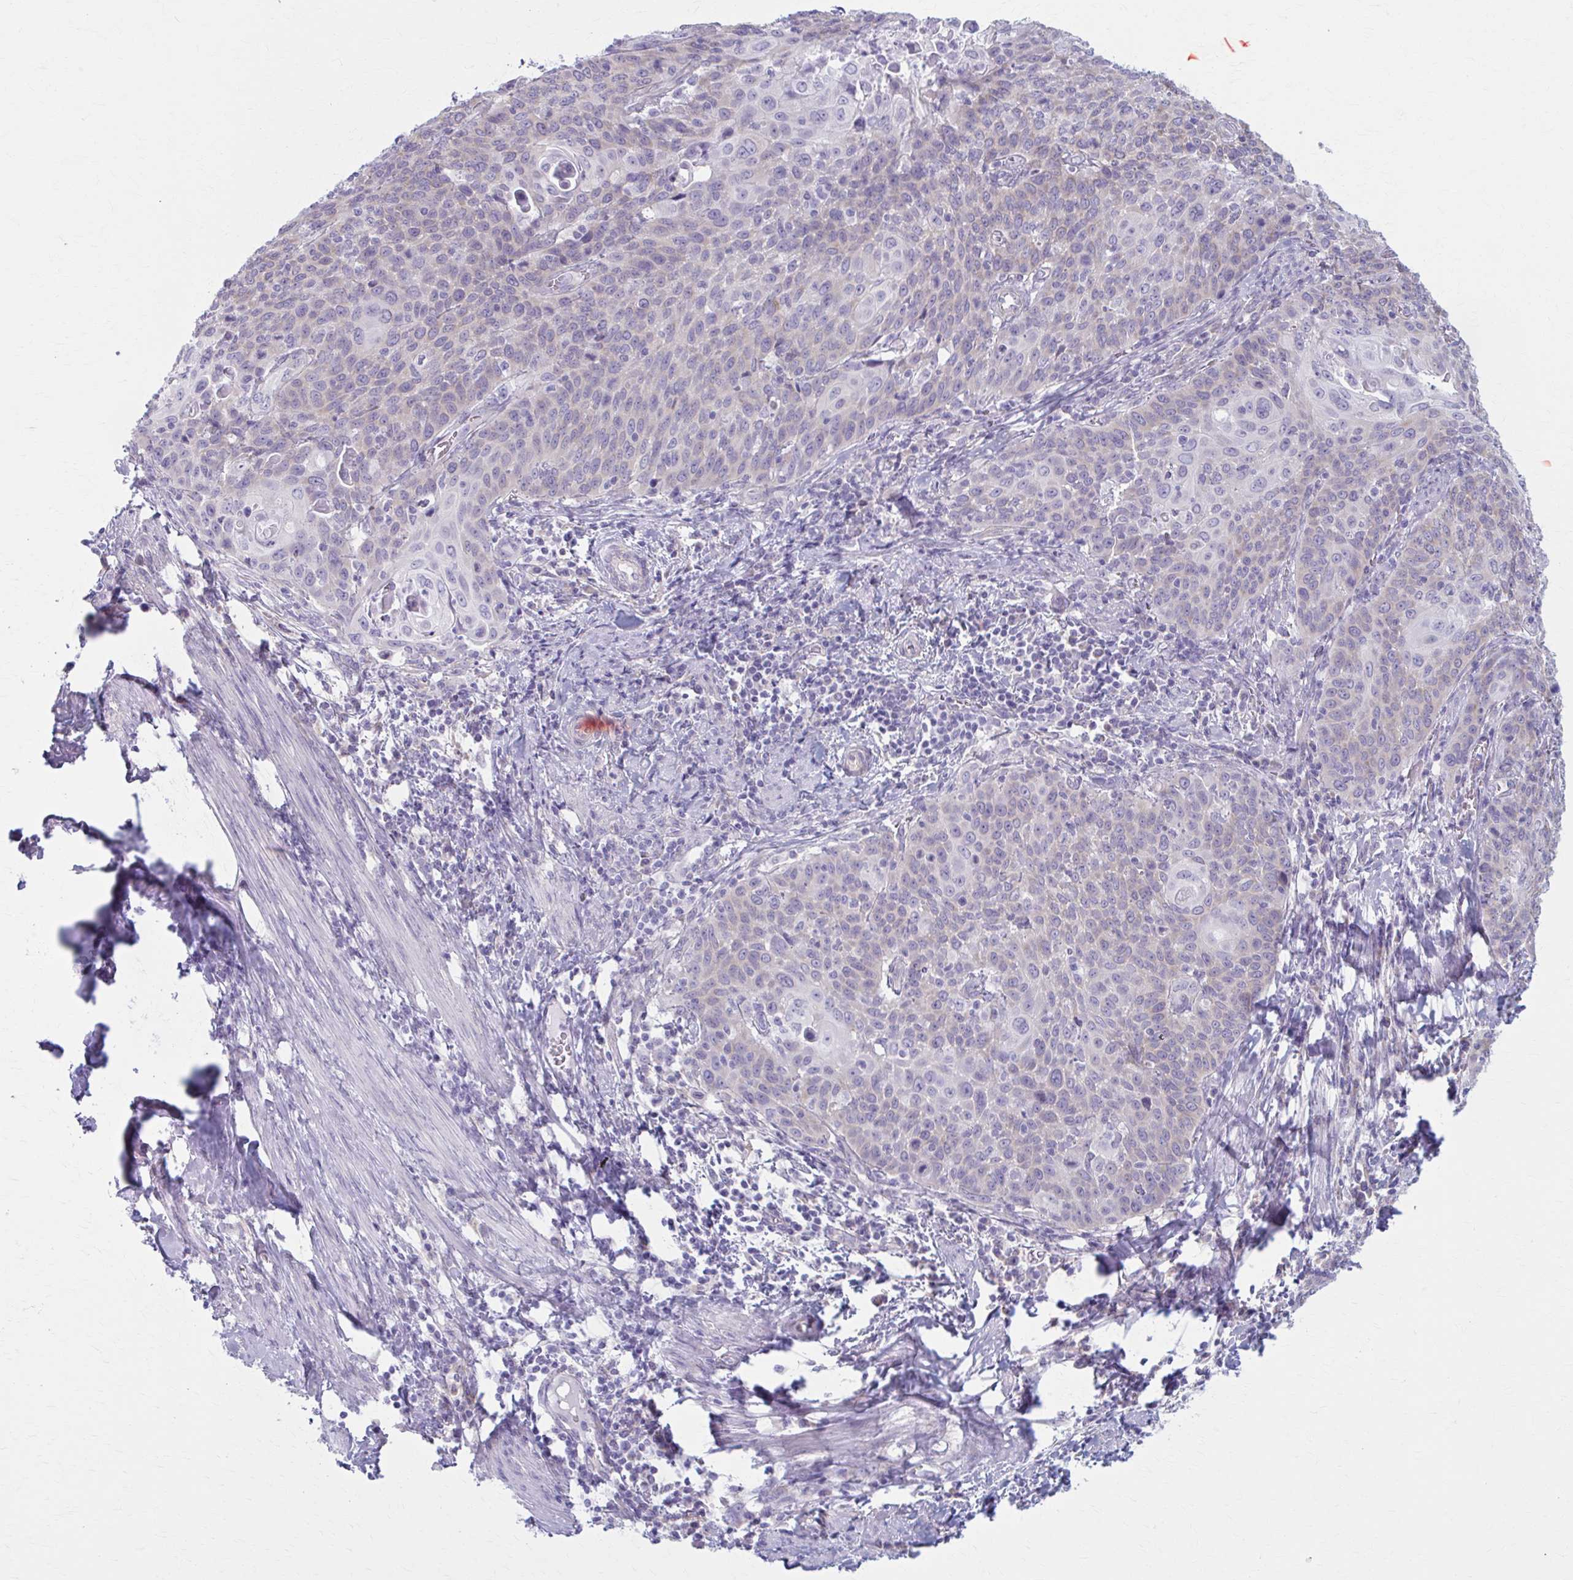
{"staining": {"intensity": "negative", "quantity": "none", "location": "none"}, "tissue": "cervical cancer", "cell_type": "Tumor cells", "image_type": "cancer", "snomed": [{"axis": "morphology", "description": "Squamous cell carcinoma, NOS"}, {"axis": "topography", "description": "Cervix"}], "caption": "This image is of squamous cell carcinoma (cervical) stained with immunohistochemistry to label a protein in brown with the nuclei are counter-stained blue. There is no positivity in tumor cells. (Brightfield microscopy of DAB immunohistochemistry at high magnification).", "gene": "PRKRA", "patient": {"sex": "female", "age": 65}}